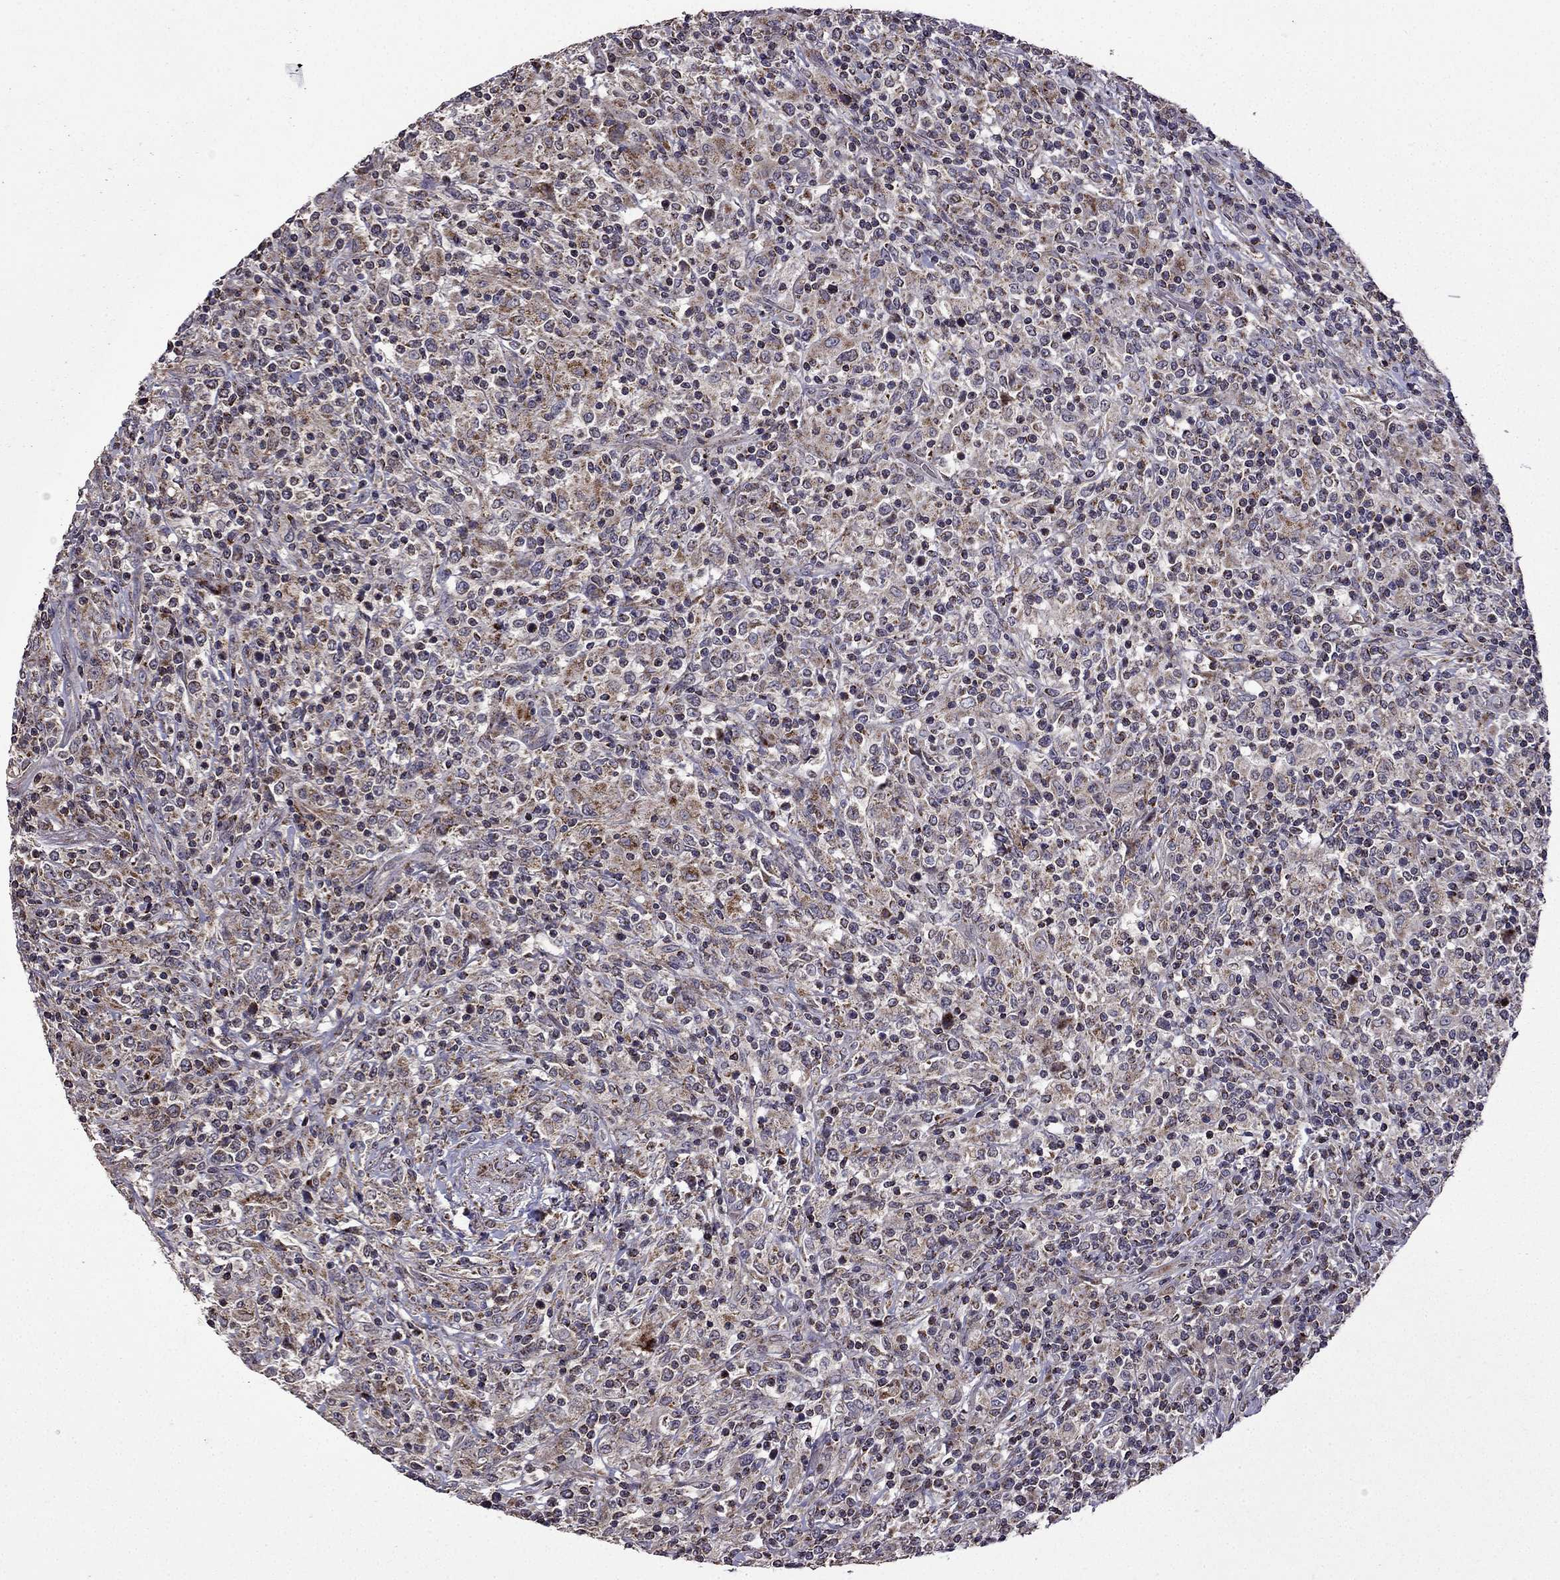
{"staining": {"intensity": "weak", "quantity": ">75%", "location": "cytoplasmic/membranous"}, "tissue": "lymphoma", "cell_type": "Tumor cells", "image_type": "cancer", "snomed": [{"axis": "morphology", "description": "Malignant lymphoma, non-Hodgkin's type, High grade"}, {"axis": "topography", "description": "Lung"}], "caption": "An image of lymphoma stained for a protein displays weak cytoplasmic/membranous brown staining in tumor cells.", "gene": "TAB2", "patient": {"sex": "male", "age": 79}}